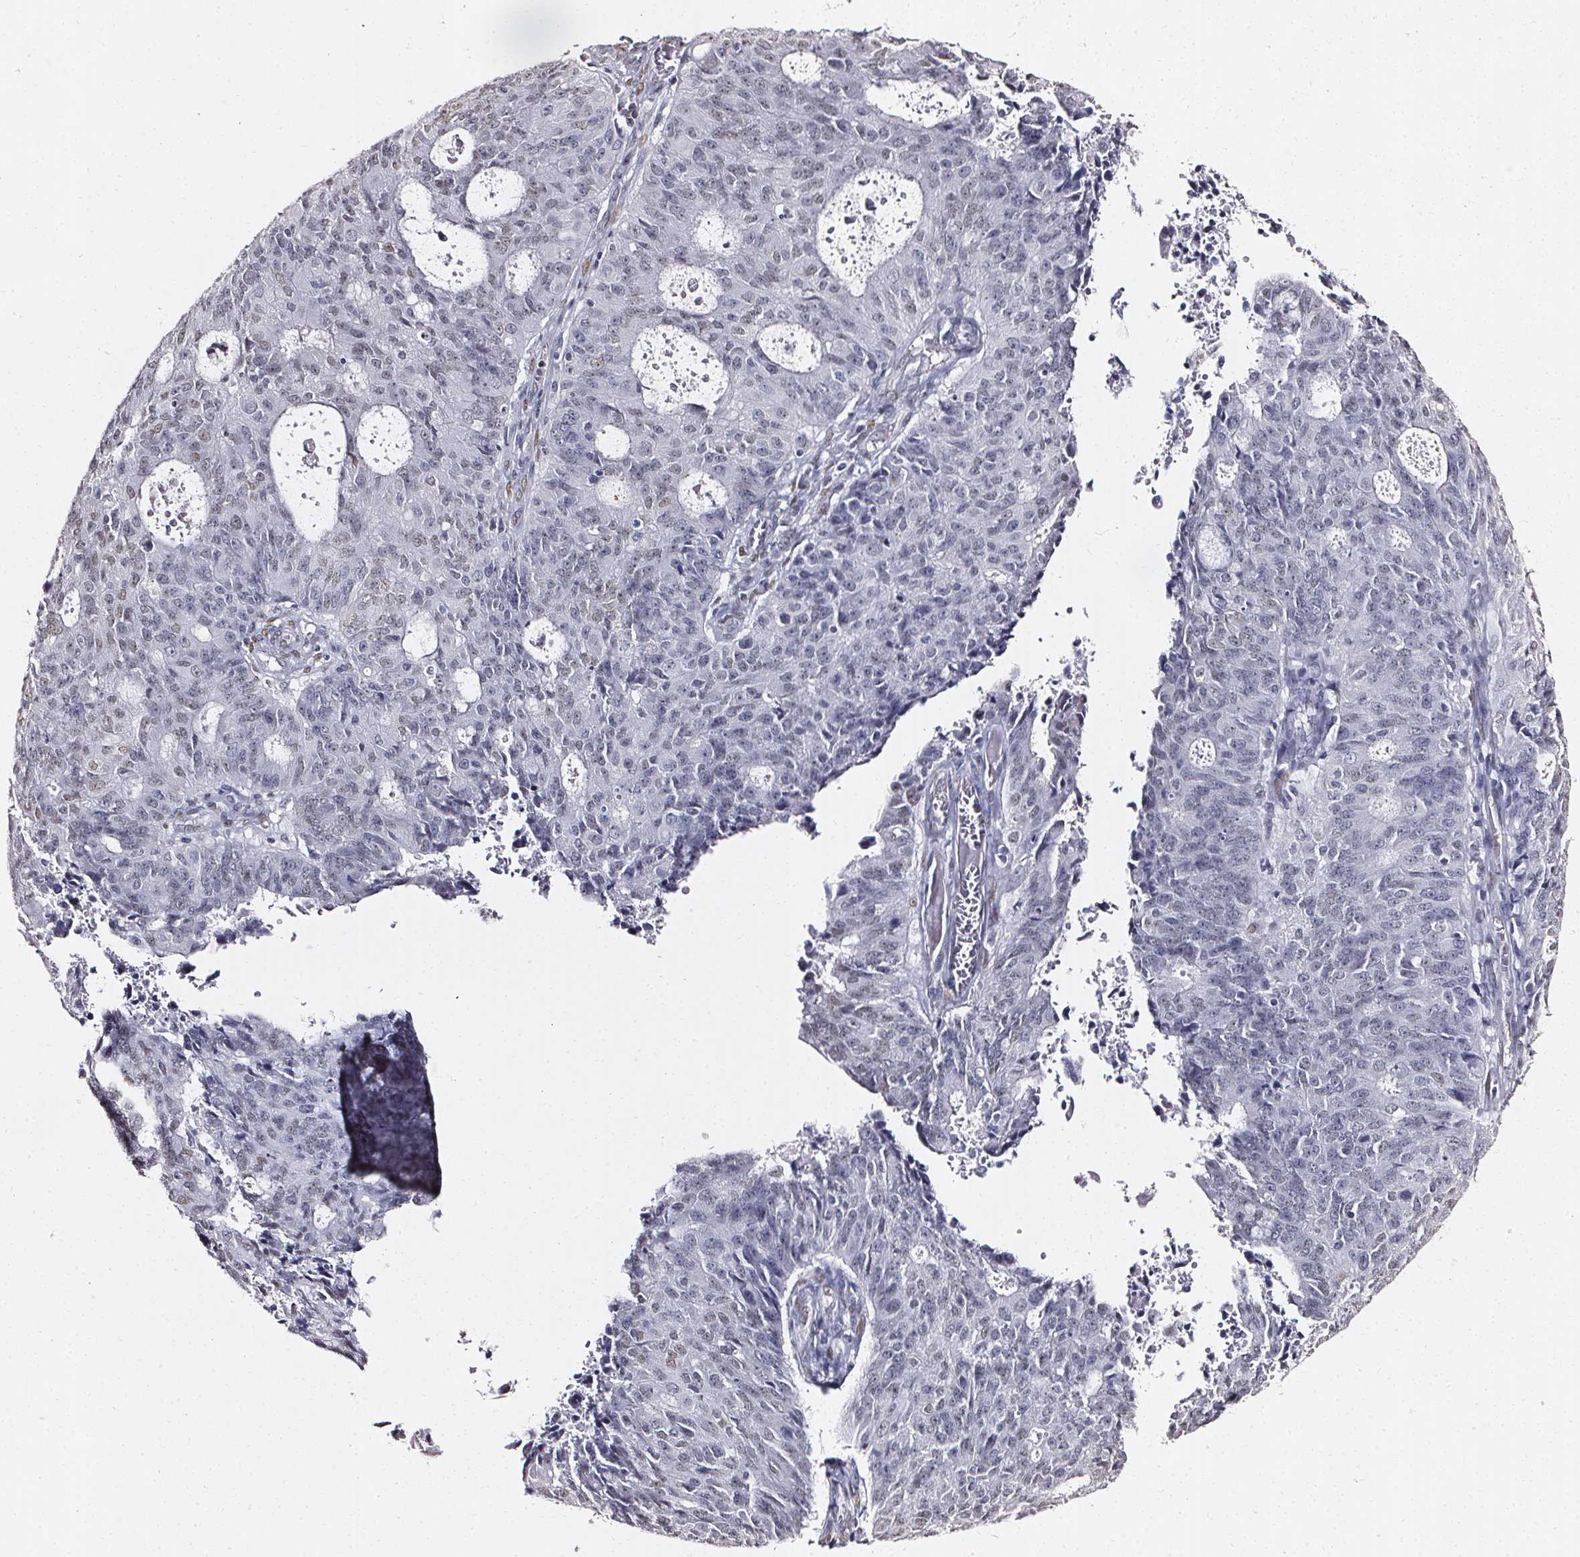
{"staining": {"intensity": "moderate", "quantity": "<25%", "location": "nuclear"}, "tissue": "endometrial cancer", "cell_type": "Tumor cells", "image_type": "cancer", "snomed": [{"axis": "morphology", "description": "Adenocarcinoma, NOS"}, {"axis": "topography", "description": "Endometrium"}], "caption": "Immunohistochemical staining of human endometrial cancer (adenocarcinoma) displays low levels of moderate nuclear protein staining in approximately <25% of tumor cells.", "gene": "GP6", "patient": {"sex": "female", "age": 82}}